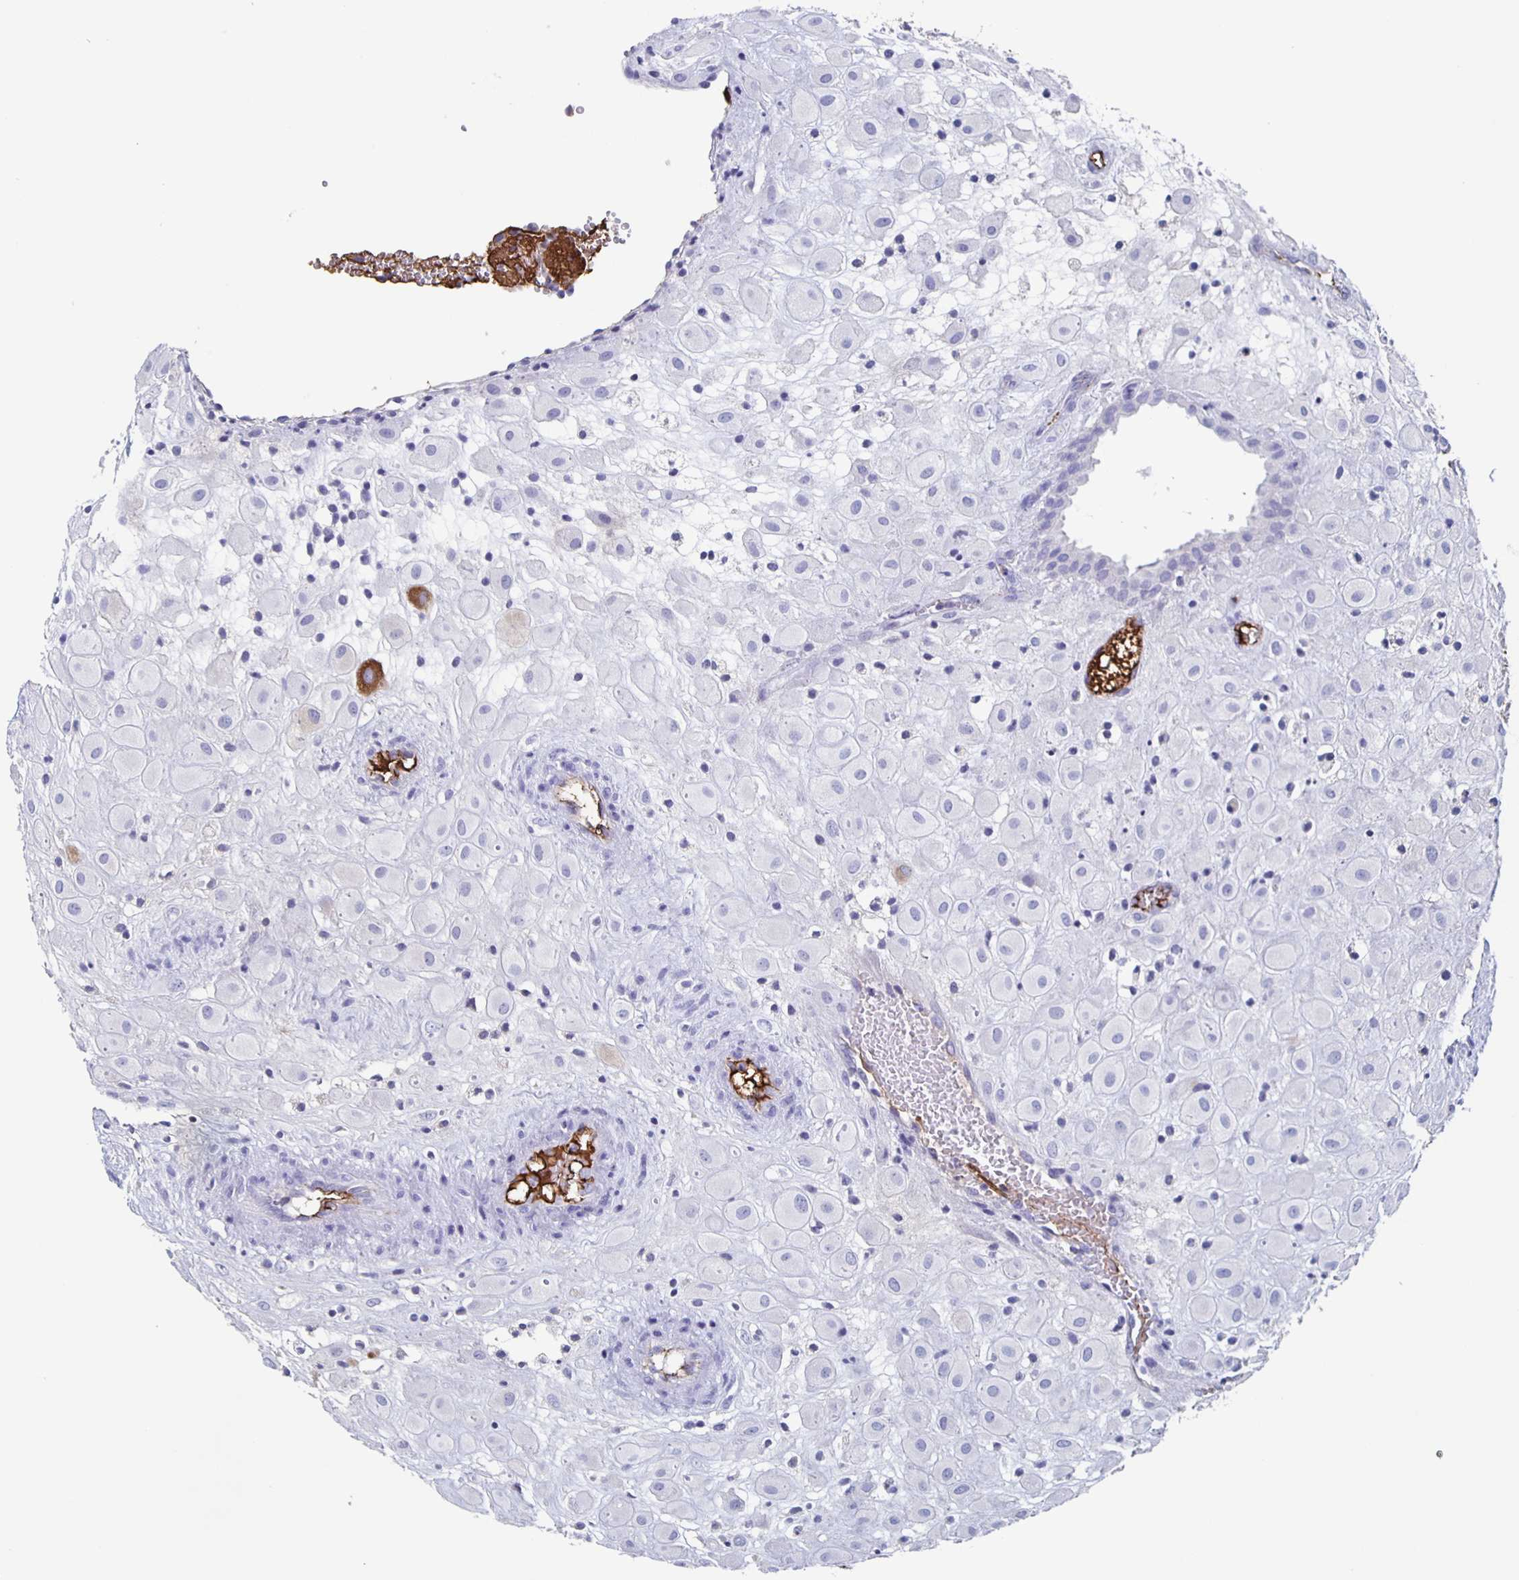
{"staining": {"intensity": "moderate", "quantity": "<25%", "location": "cytoplasmic/membranous"}, "tissue": "placenta", "cell_type": "Decidual cells", "image_type": "normal", "snomed": [{"axis": "morphology", "description": "Normal tissue, NOS"}, {"axis": "topography", "description": "Placenta"}], "caption": "Decidual cells exhibit low levels of moderate cytoplasmic/membranous positivity in about <25% of cells in benign placenta.", "gene": "FGA", "patient": {"sex": "female", "age": 24}}